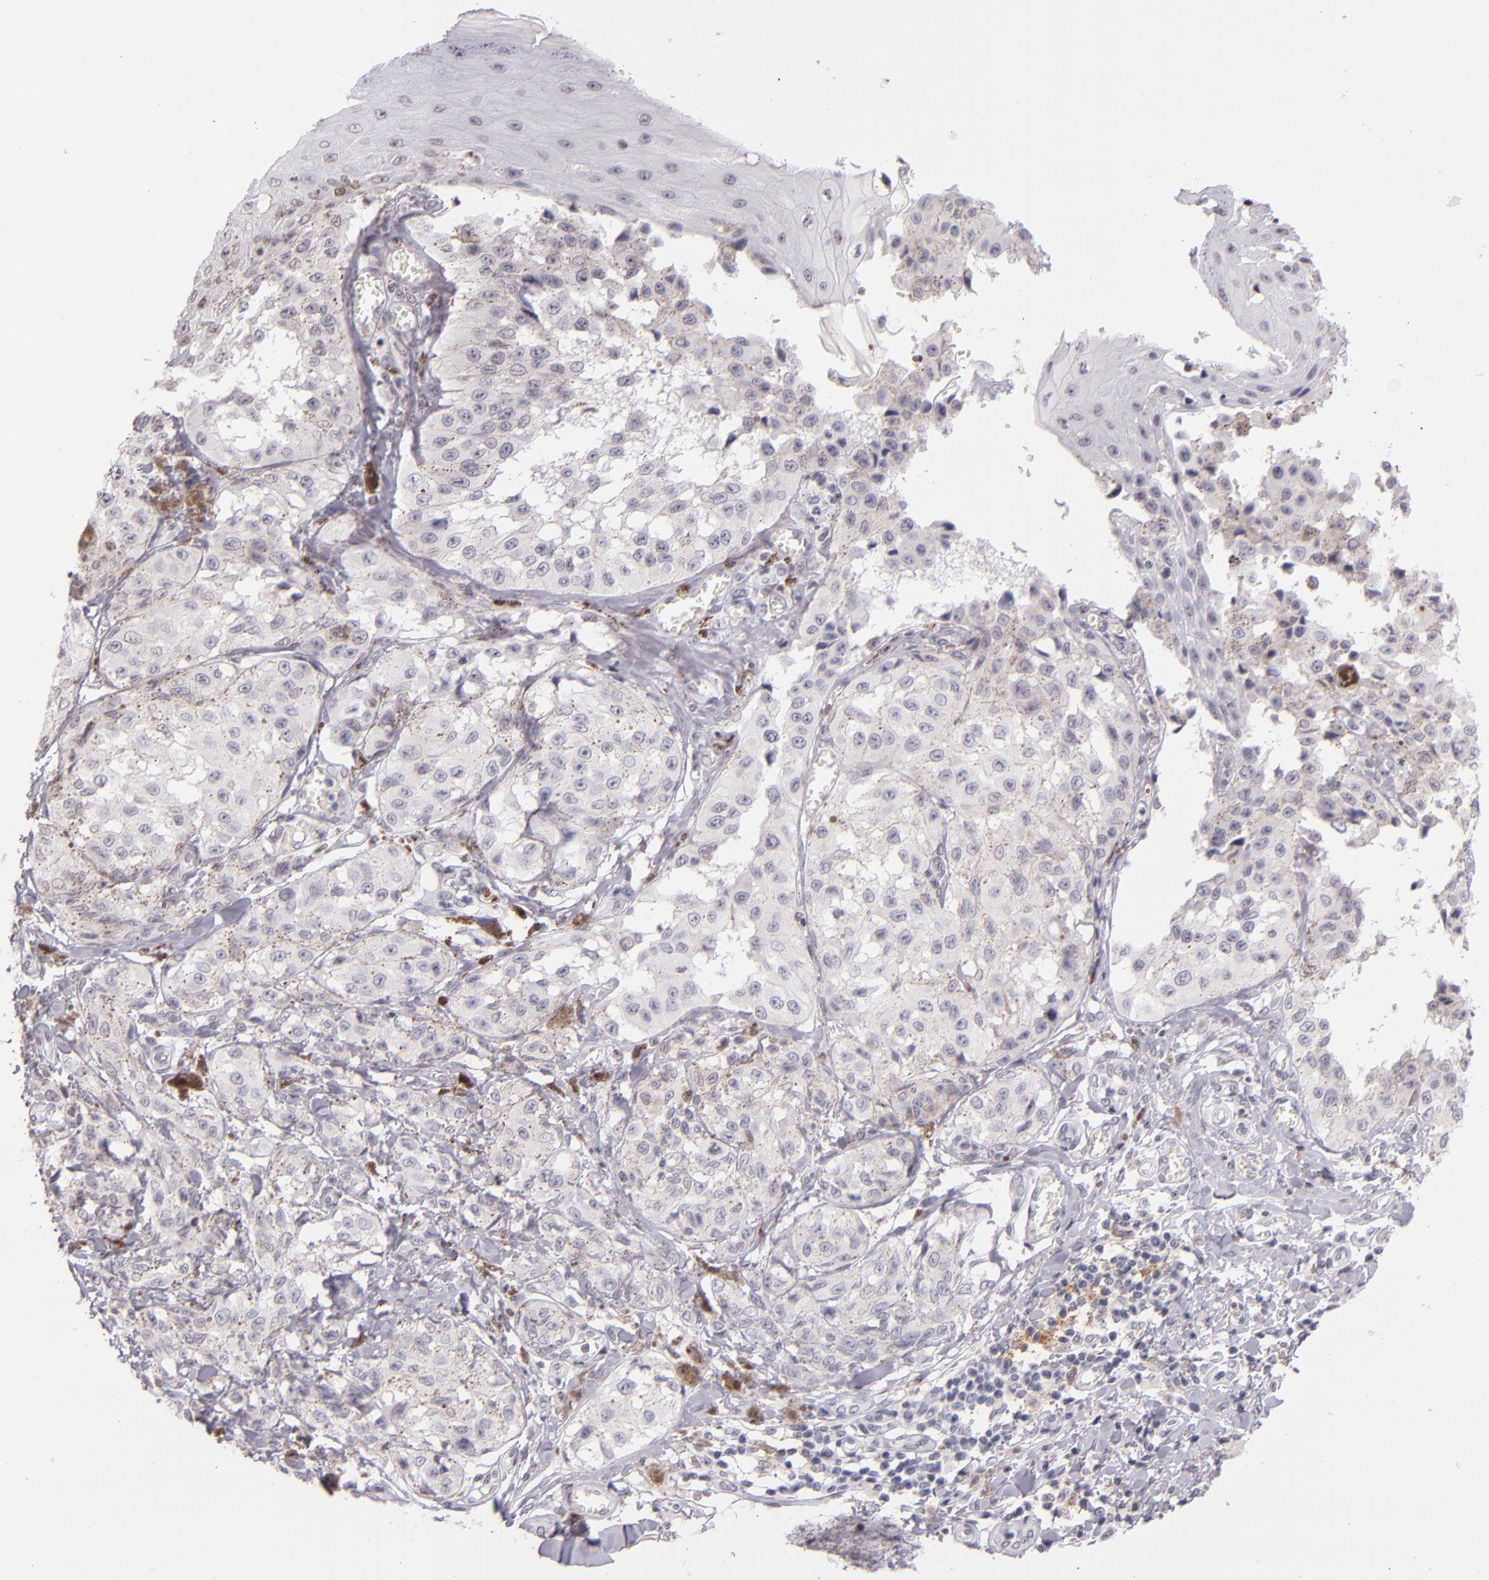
{"staining": {"intensity": "negative", "quantity": "none", "location": "none"}, "tissue": "melanoma", "cell_type": "Tumor cells", "image_type": "cancer", "snomed": [{"axis": "morphology", "description": "Malignant melanoma, NOS"}, {"axis": "topography", "description": "Skin"}], "caption": "Tumor cells show no significant positivity in malignant melanoma.", "gene": "CD40", "patient": {"sex": "female", "age": 82}}